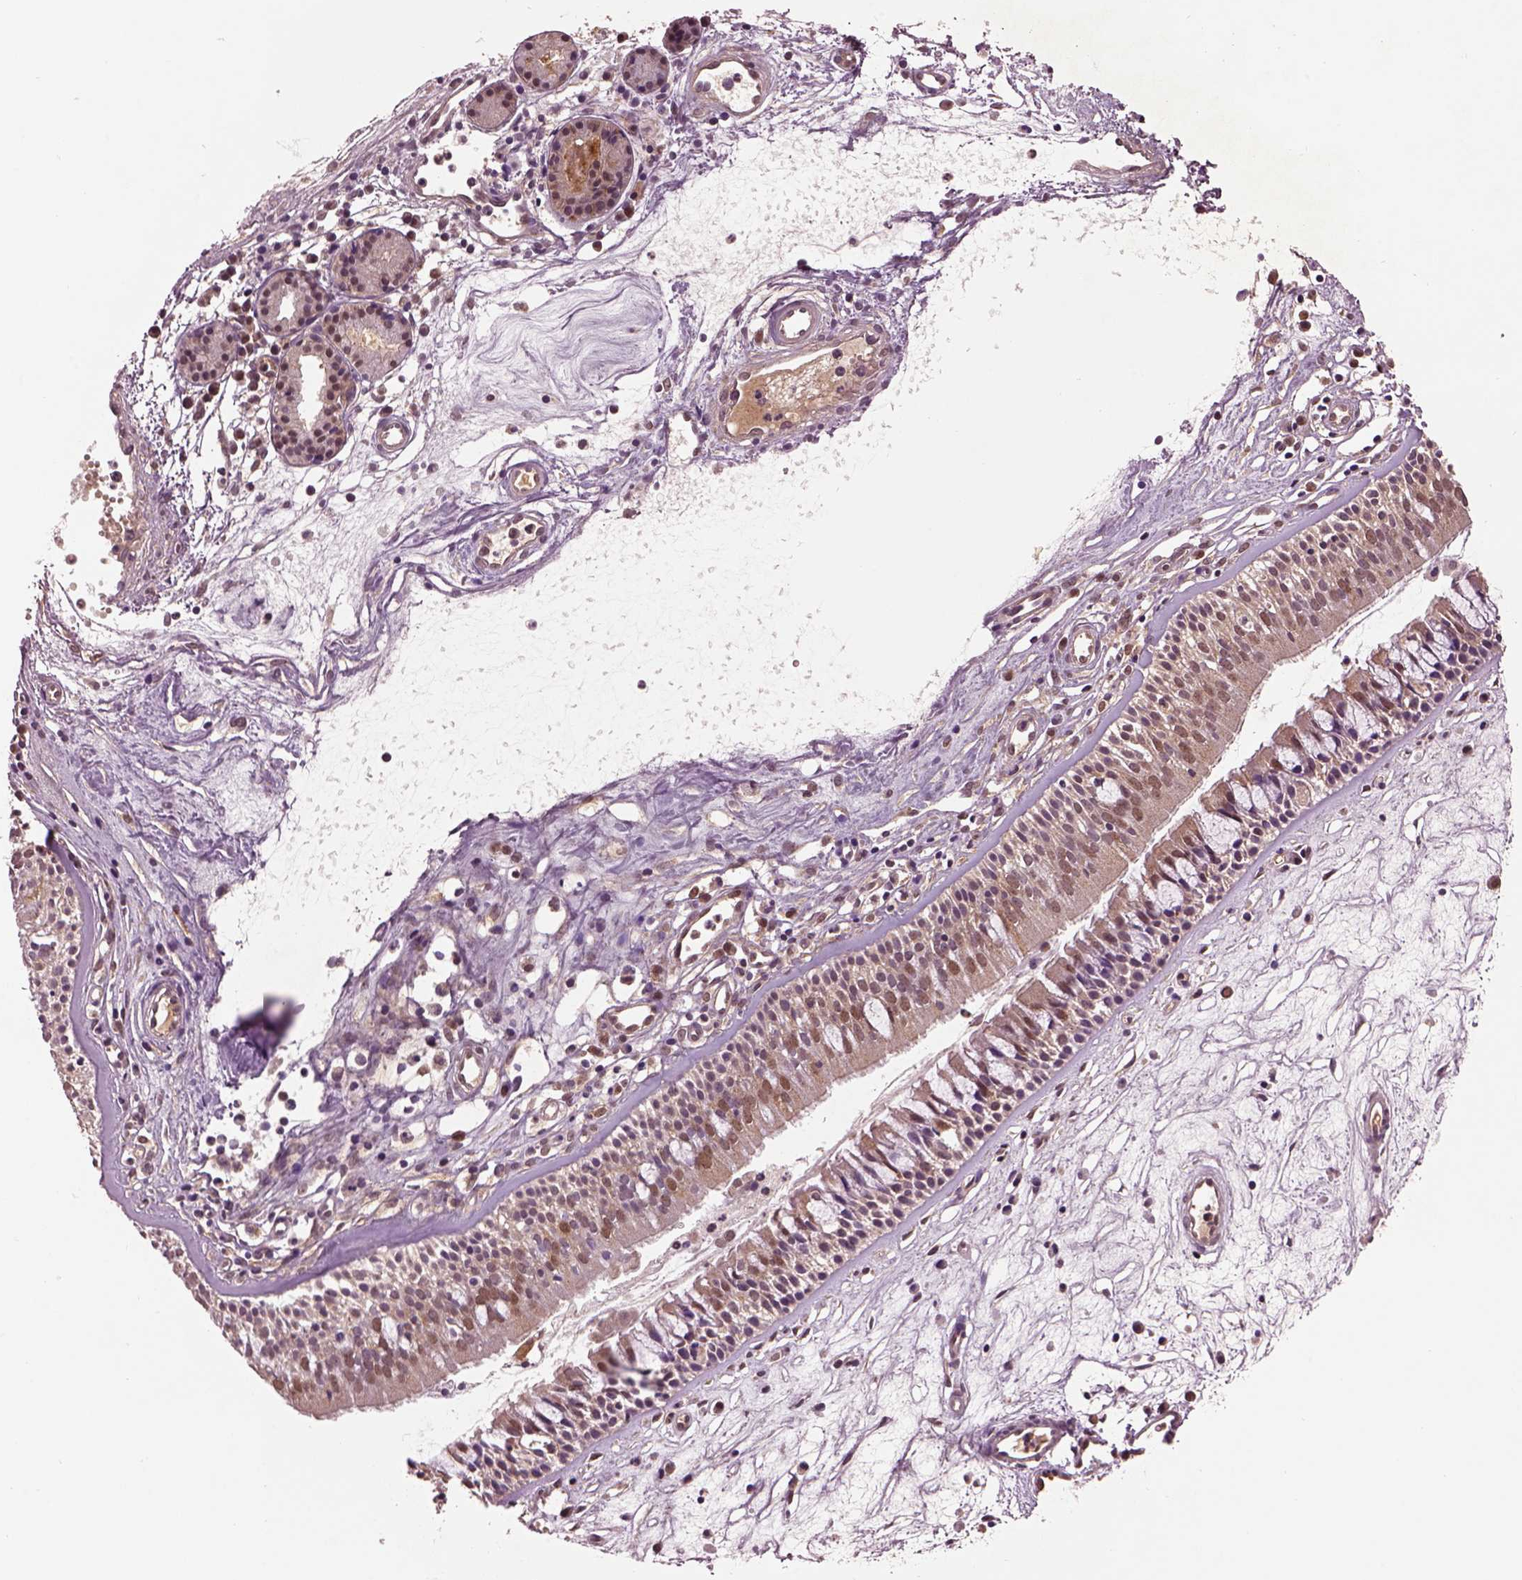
{"staining": {"intensity": "moderate", "quantity": "25%-75%", "location": "cytoplasmic/membranous,nuclear"}, "tissue": "nasopharynx", "cell_type": "Respiratory epithelial cells", "image_type": "normal", "snomed": [{"axis": "morphology", "description": "Normal tissue, NOS"}, {"axis": "topography", "description": "Nasopharynx"}], "caption": "Normal nasopharynx reveals moderate cytoplasmic/membranous,nuclear positivity in approximately 25%-75% of respiratory epithelial cells (brown staining indicates protein expression, while blue staining denotes nuclei)..", "gene": "MDP1", "patient": {"sex": "female", "age": 68}}